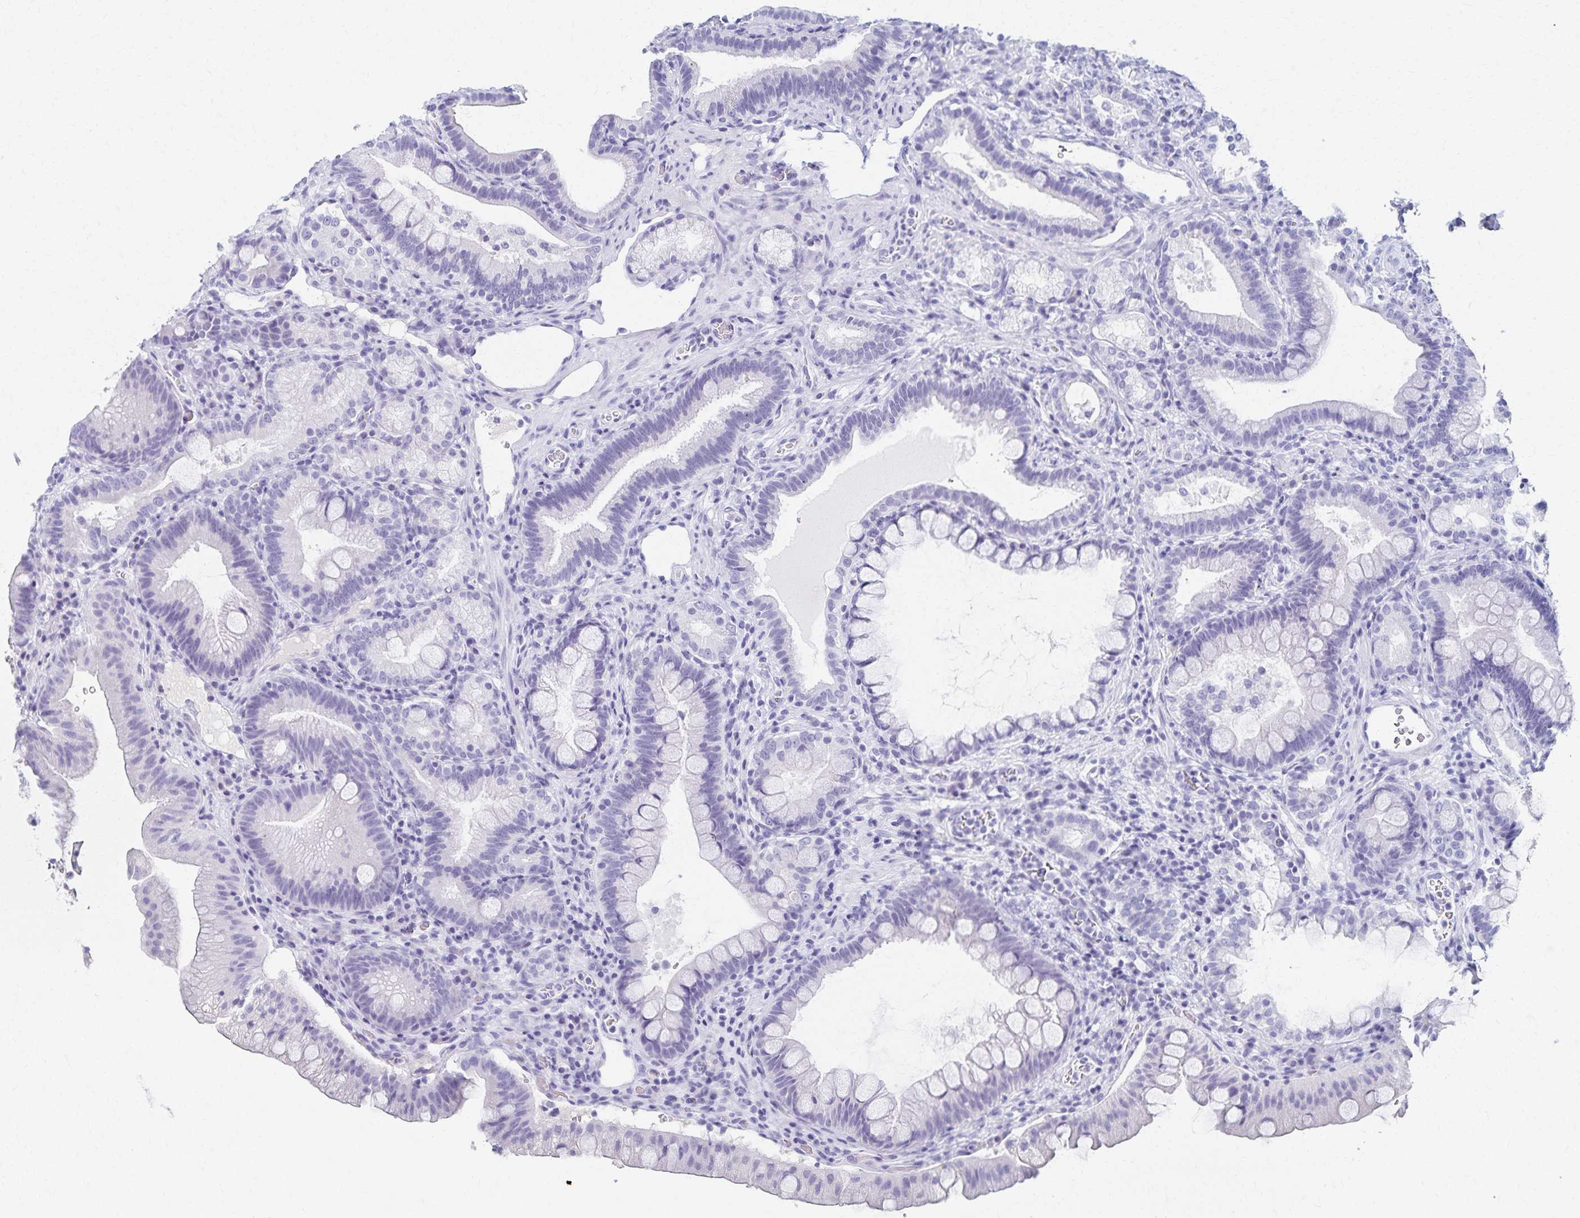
{"staining": {"intensity": "negative", "quantity": "none", "location": "none"}, "tissue": "duodenum", "cell_type": "Glandular cells", "image_type": "normal", "snomed": [{"axis": "morphology", "description": "Normal tissue, NOS"}, {"axis": "topography", "description": "Duodenum"}], "caption": "Glandular cells show no significant protein positivity in unremarkable duodenum. (Stains: DAB (3,3'-diaminobenzidine) IHC with hematoxylin counter stain, Microscopy: brightfield microscopy at high magnification).", "gene": "C2orf50", "patient": {"sex": "male", "age": 59}}